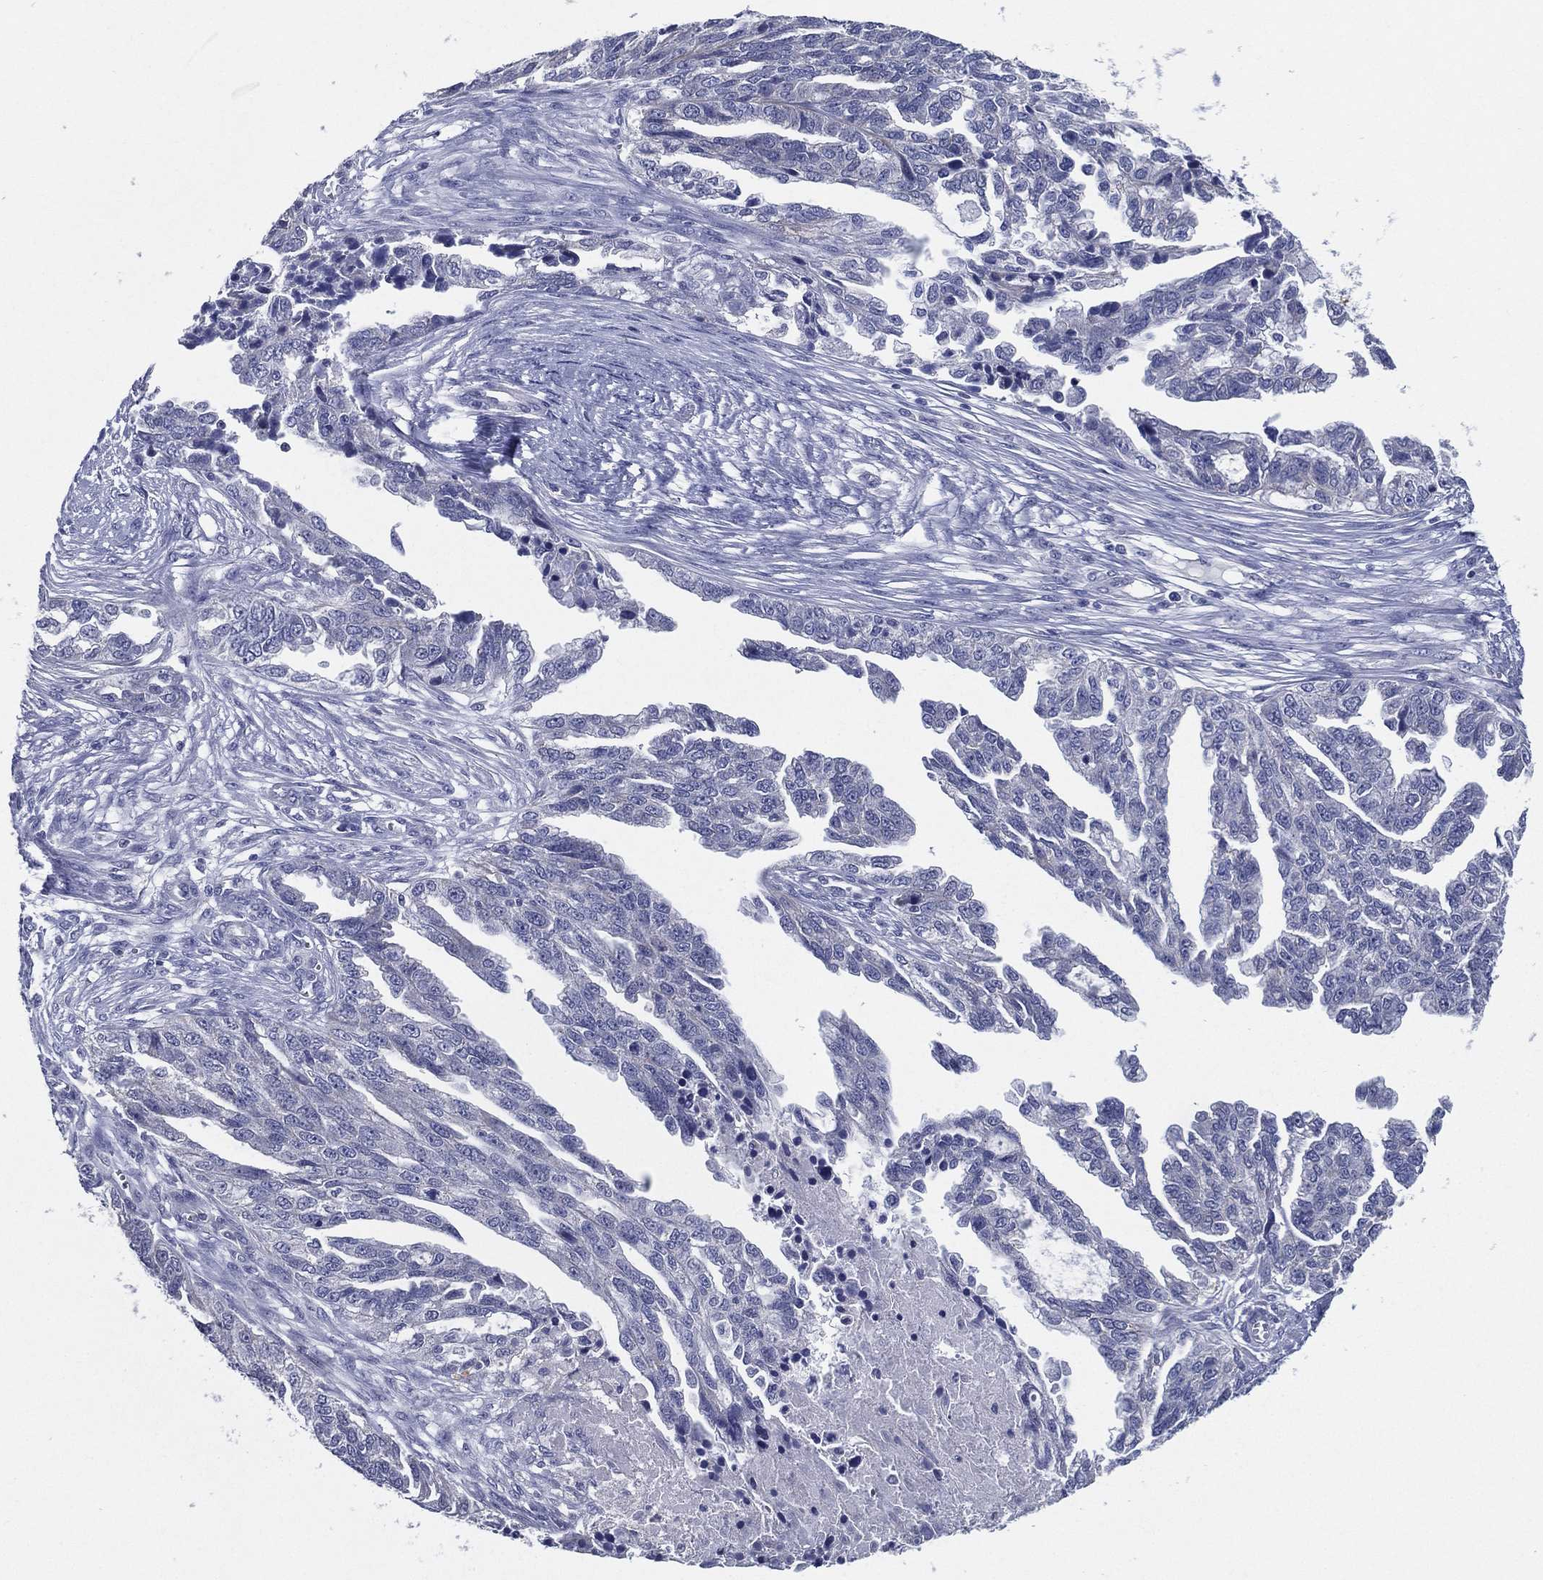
{"staining": {"intensity": "negative", "quantity": "none", "location": "none"}, "tissue": "ovarian cancer", "cell_type": "Tumor cells", "image_type": "cancer", "snomed": [{"axis": "morphology", "description": "Cystadenocarcinoma, serous, NOS"}, {"axis": "topography", "description": "Ovary"}], "caption": "IHC of human serous cystadenocarcinoma (ovarian) exhibits no staining in tumor cells. The staining is performed using DAB (3,3'-diaminobenzidine) brown chromogen with nuclei counter-stained in using hematoxylin.", "gene": "SLC13A4", "patient": {"sex": "female", "age": 51}}